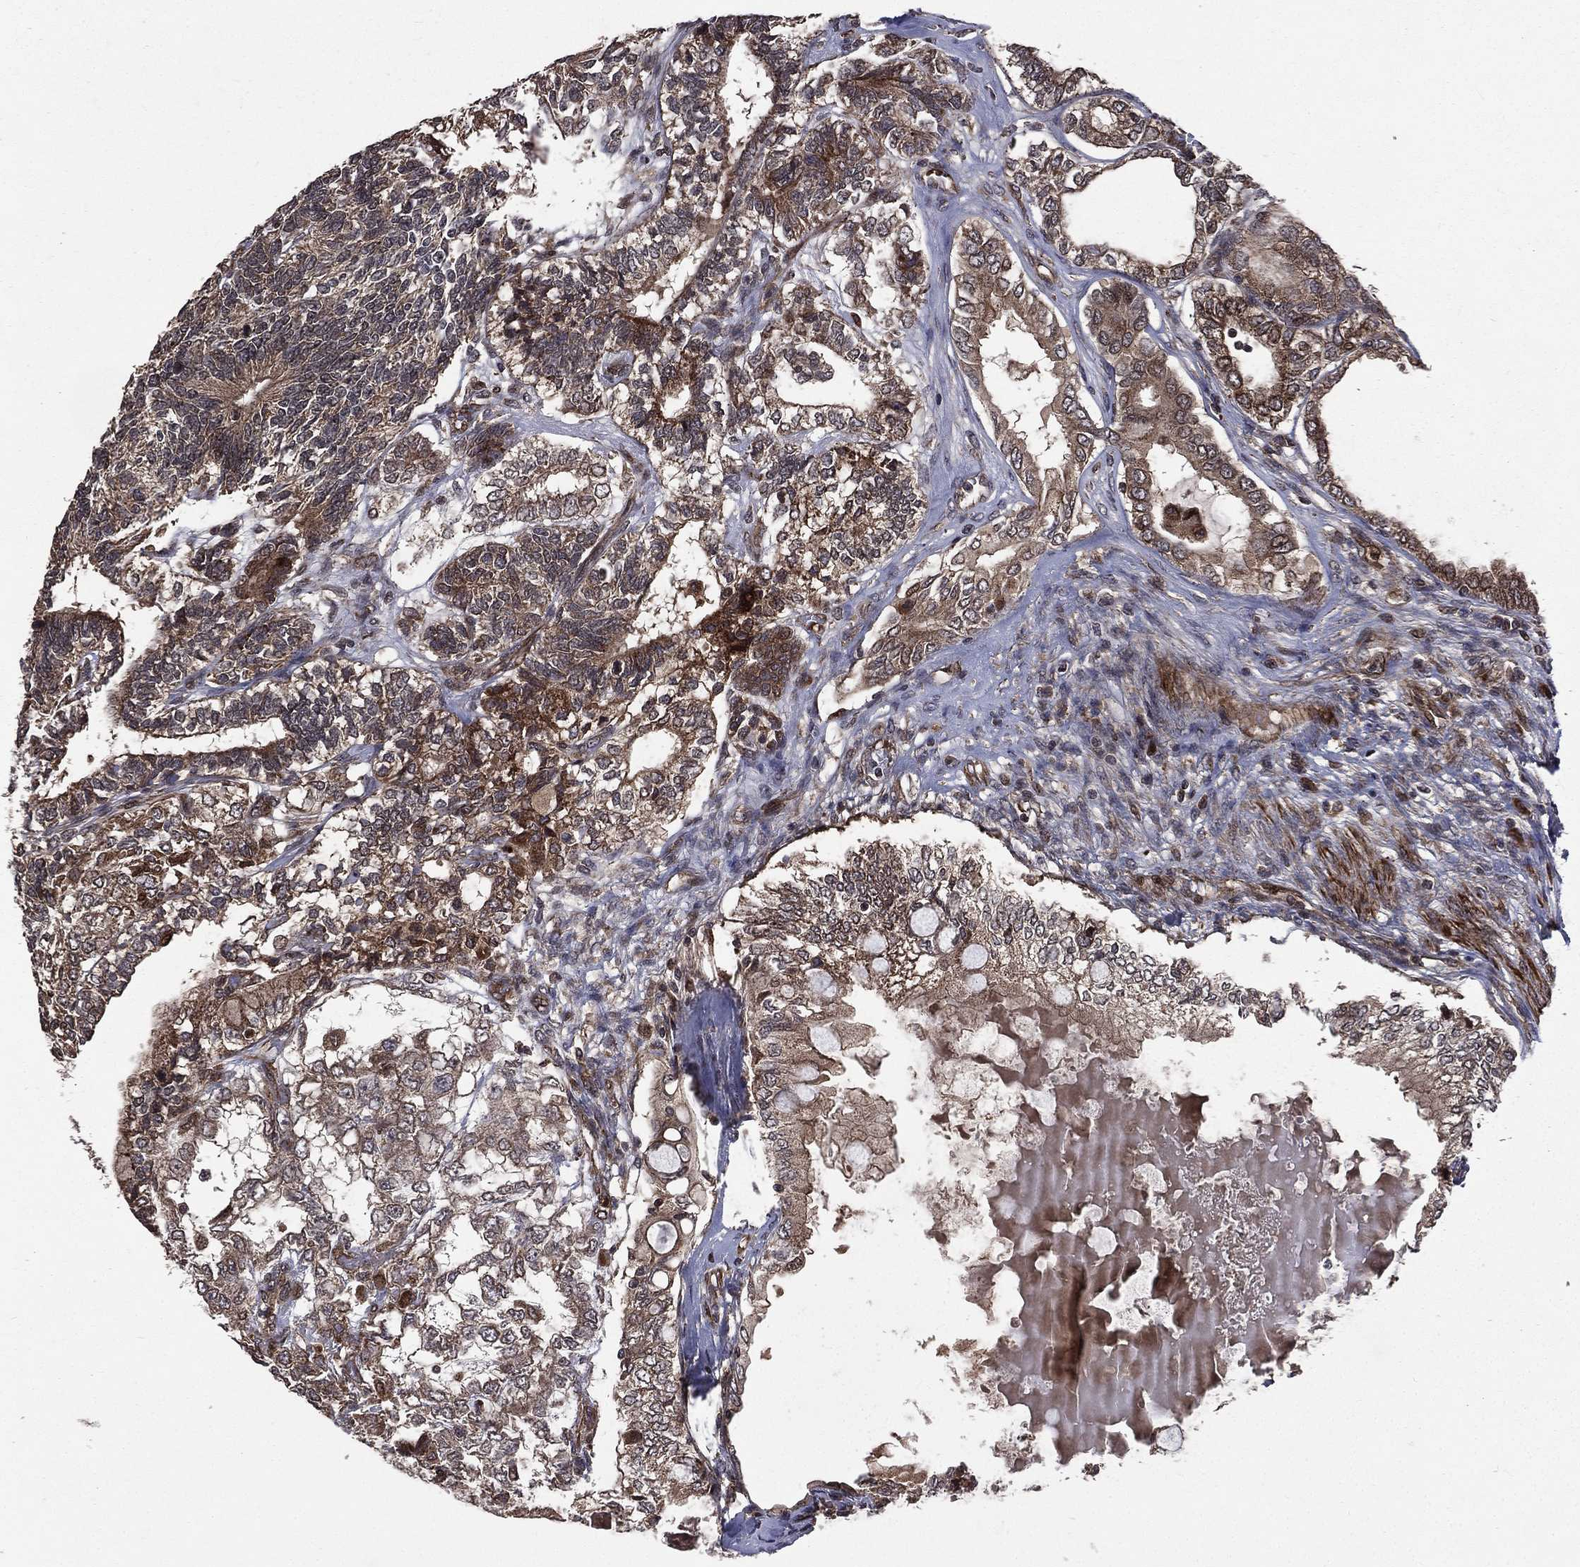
{"staining": {"intensity": "moderate", "quantity": ">75%", "location": "cytoplasmic/membranous"}, "tissue": "testis cancer", "cell_type": "Tumor cells", "image_type": "cancer", "snomed": [{"axis": "morphology", "description": "Seminoma, NOS"}, {"axis": "morphology", "description": "Carcinoma, Embryonal, NOS"}, {"axis": "topography", "description": "Testis"}], "caption": "This histopathology image shows testis cancer (embryonal carcinoma) stained with IHC to label a protein in brown. The cytoplasmic/membranous of tumor cells show moderate positivity for the protein. Nuclei are counter-stained blue.", "gene": "LENG8", "patient": {"sex": "male", "age": 41}}